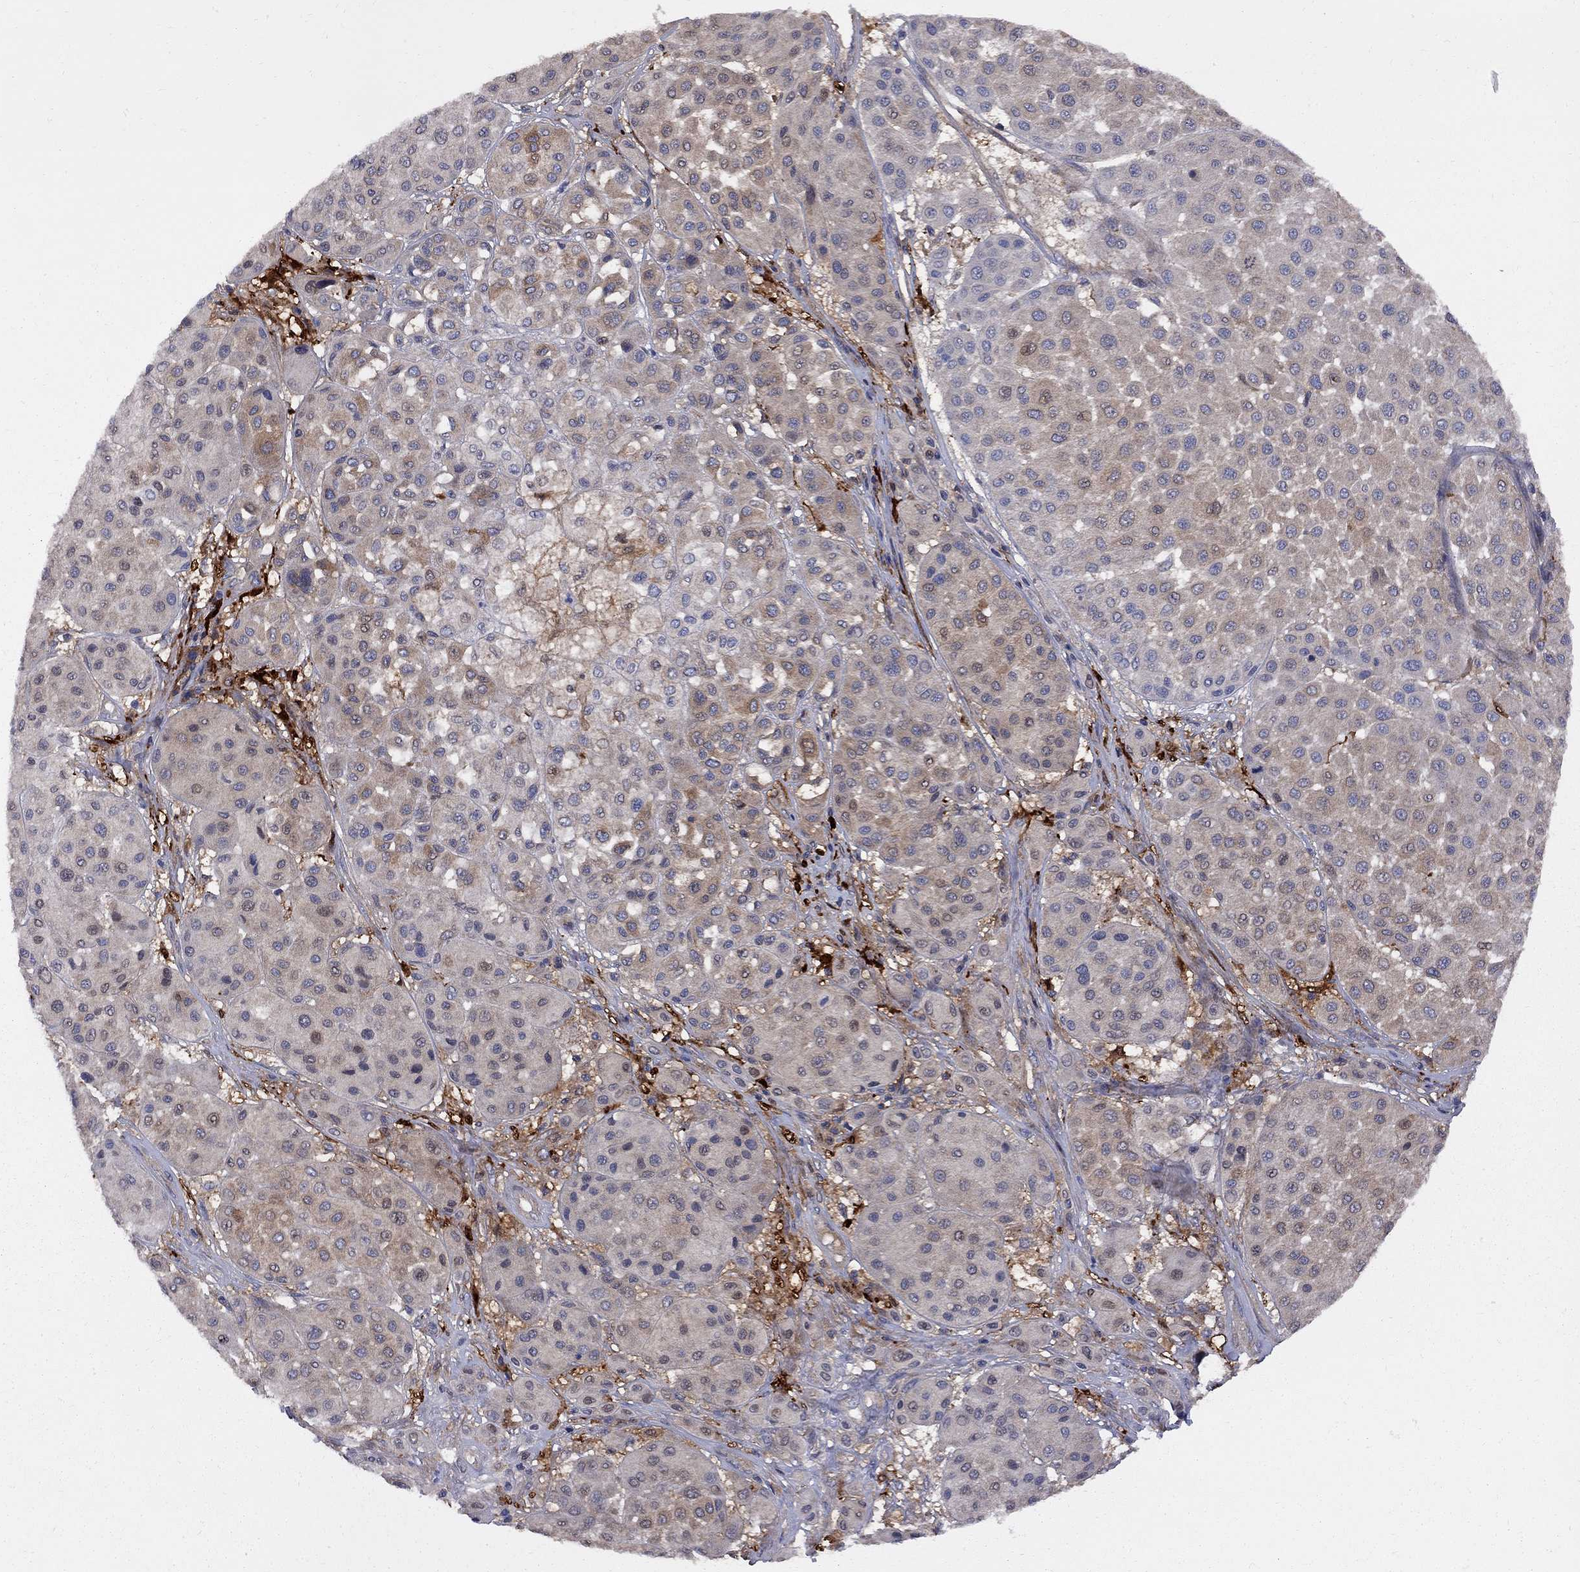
{"staining": {"intensity": "moderate", "quantity": "<25%", "location": "cytoplasmic/membranous"}, "tissue": "melanoma", "cell_type": "Tumor cells", "image_type": "cancer", "snomed": [{"axis": "morphology", "description": "Malignant melanoma, Metastatic site"}, {"axis": "topography", "description": "Smooth muscle"}], "caption": "The micrograph shows a brown stain indicating the presence of a protein in the cytoplasmic/membranous of tumor cells in melanoma.", "gene": "MTHFR", "patient": {"sex": "male", "age": 41}}